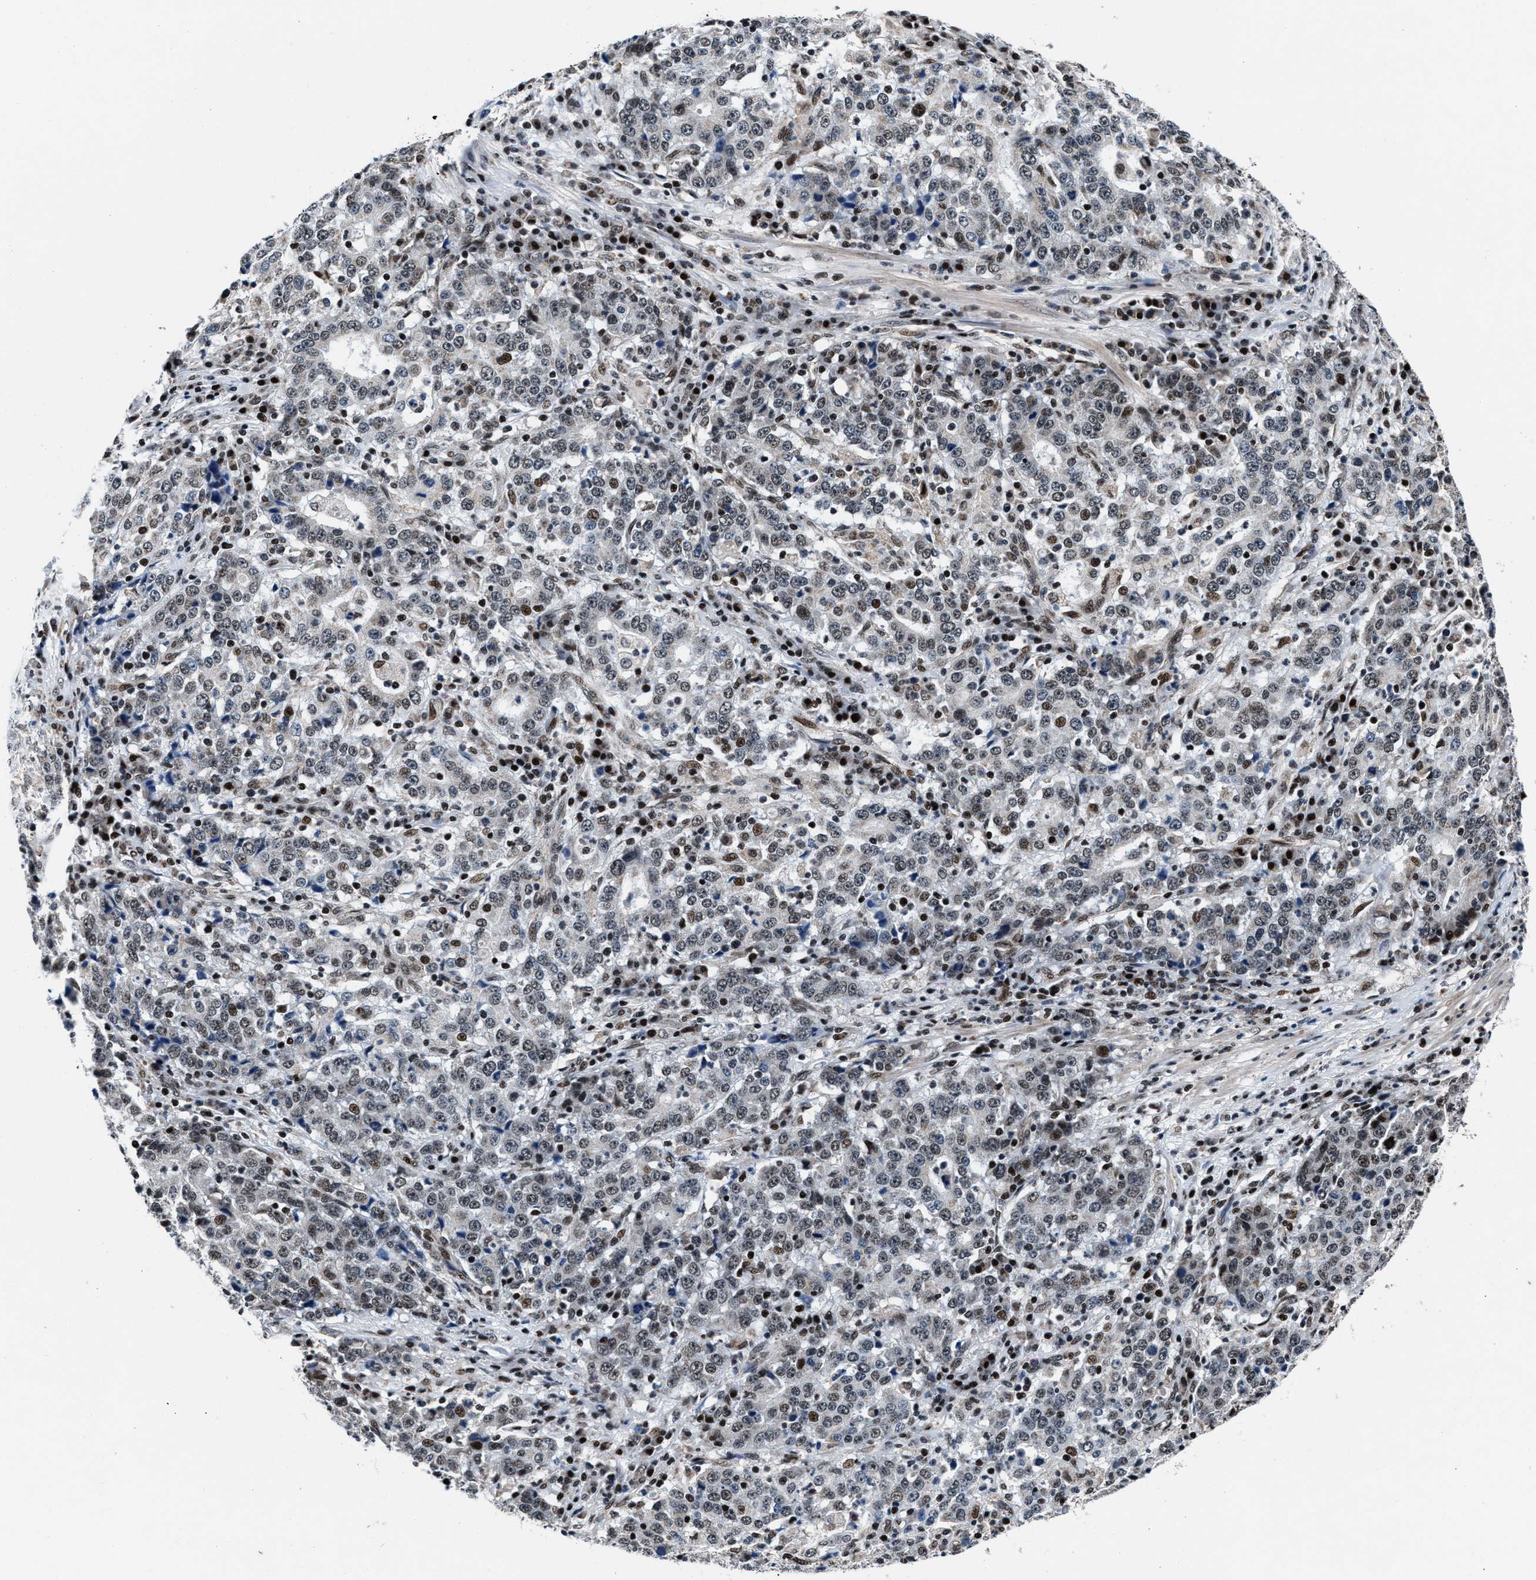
{"staining": {"intensity": "moderate", "quantity": "<25%", "location": "nuclear"}, "tissue": "stomach cancer", "cell_type": "Tumor cells", "image_type": "cancer", "snomed": [{"axis": "morphology", "description": "Adenocarcinoma, NOS"}, {"axis": "topography", "description": "Stomach"}], "caption": "This is a photomicrograph of IHC staining of stomach cancer (adenocarcinoma), which shows moderate positivity in the nuclear of tumor cells.", "gene": "PRRC2B", "patient": {"sex": "male", "age": 59}}